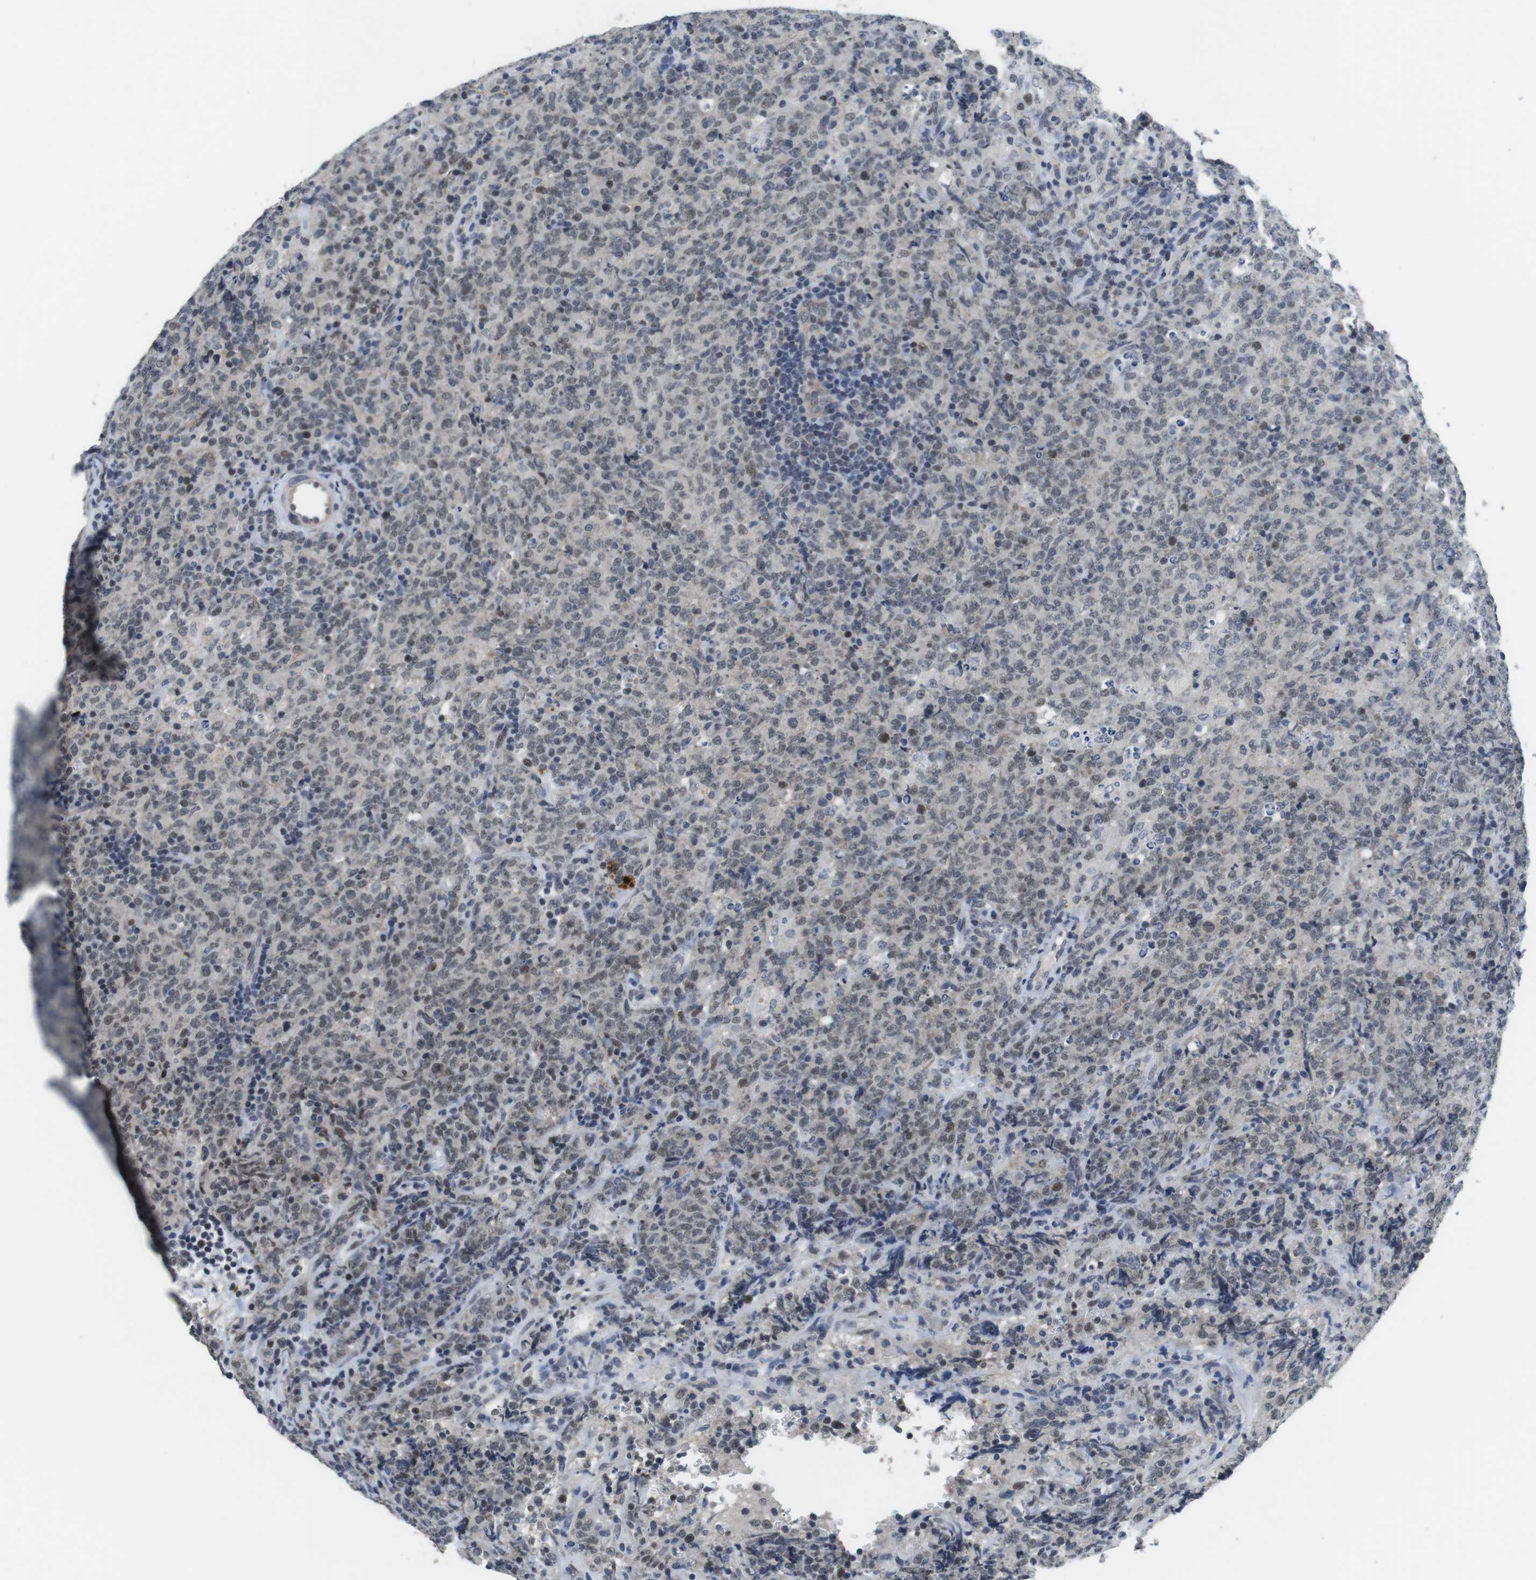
{"staining": {"intensity": "weak", "quantity": "25%-75%", "location": "nuclear"}, "tissue": "lymphoma", "cell_type": "Tumor cells", "image_type": "cancer", "snomed": [{"axis": "morphology", "description": "Malignant lymphoma, non-Hodgkin's type, High grade"}, {"axis": "topography", "description": "Tonsil"}], "caption": "High-grade malignant lymphoma, non-Hodgkin's type stained for a protein (brown) exhibits weak nuclear positive positivity in about 25%-75% of tumor cells.", "gene": "NECTIN1", "patient": {"sex": "female", "age": 36}}